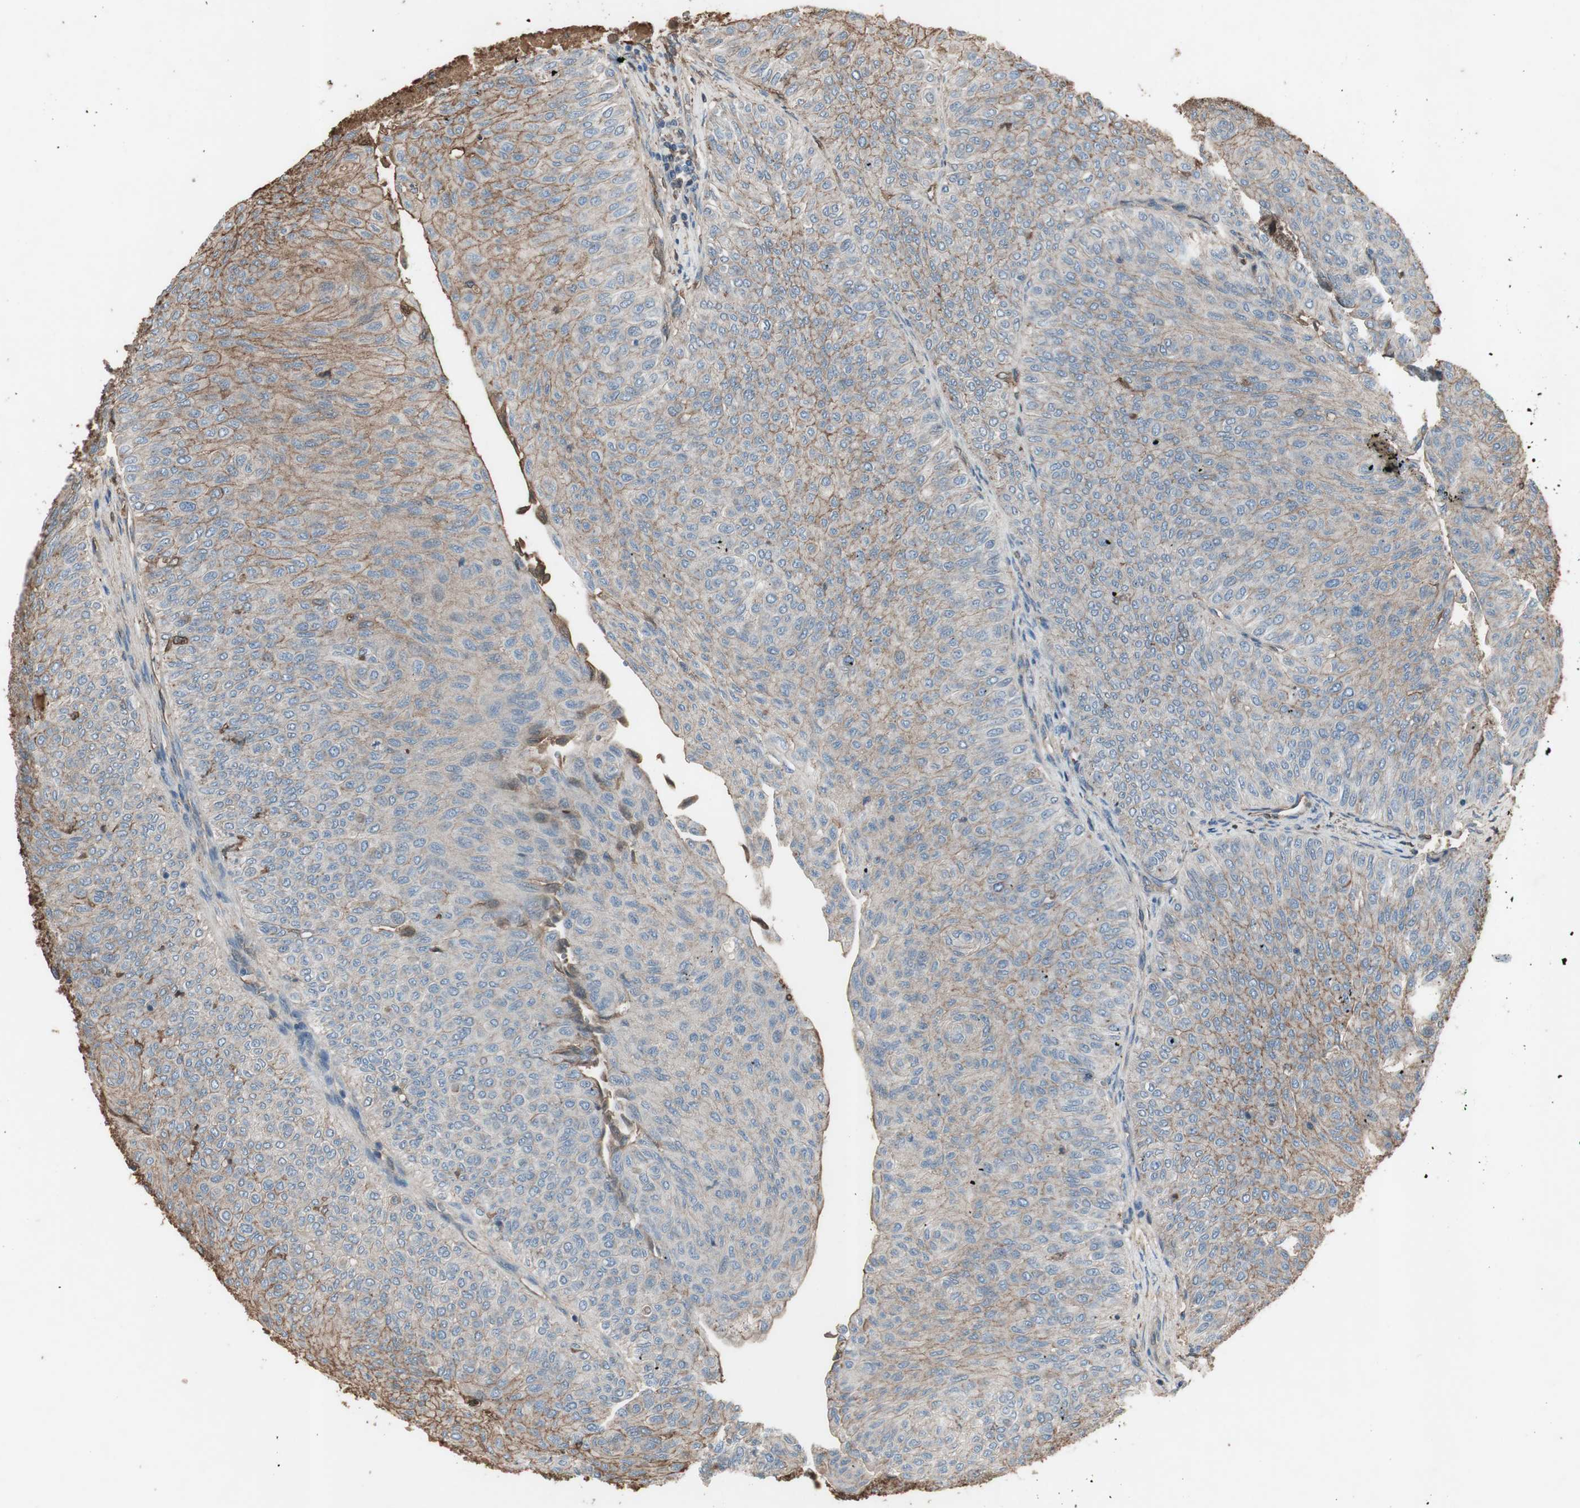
{"staining": {"intensity": "weak", "quantity": "<25%", "location": "cytoplasmic/membranous"}, "tissue": "urothelial cancer", "cell_type": "Tumor cells", "image_type": "cancer", "snomed": [{"axis": "morphology", "description": "Urothelial carcinoma, Low grade"}, {"axis": "topography", "description": "Urinary bladder"}], "caption": "A high-resolution image shows IHC staining of urothelial carcinoma (low-grade), which demonstrates no significant positivity in tumor cells. Nuclei are stained in blue.", "gene": "MMP14", "patient": {"sex": "male", "age": 78}}